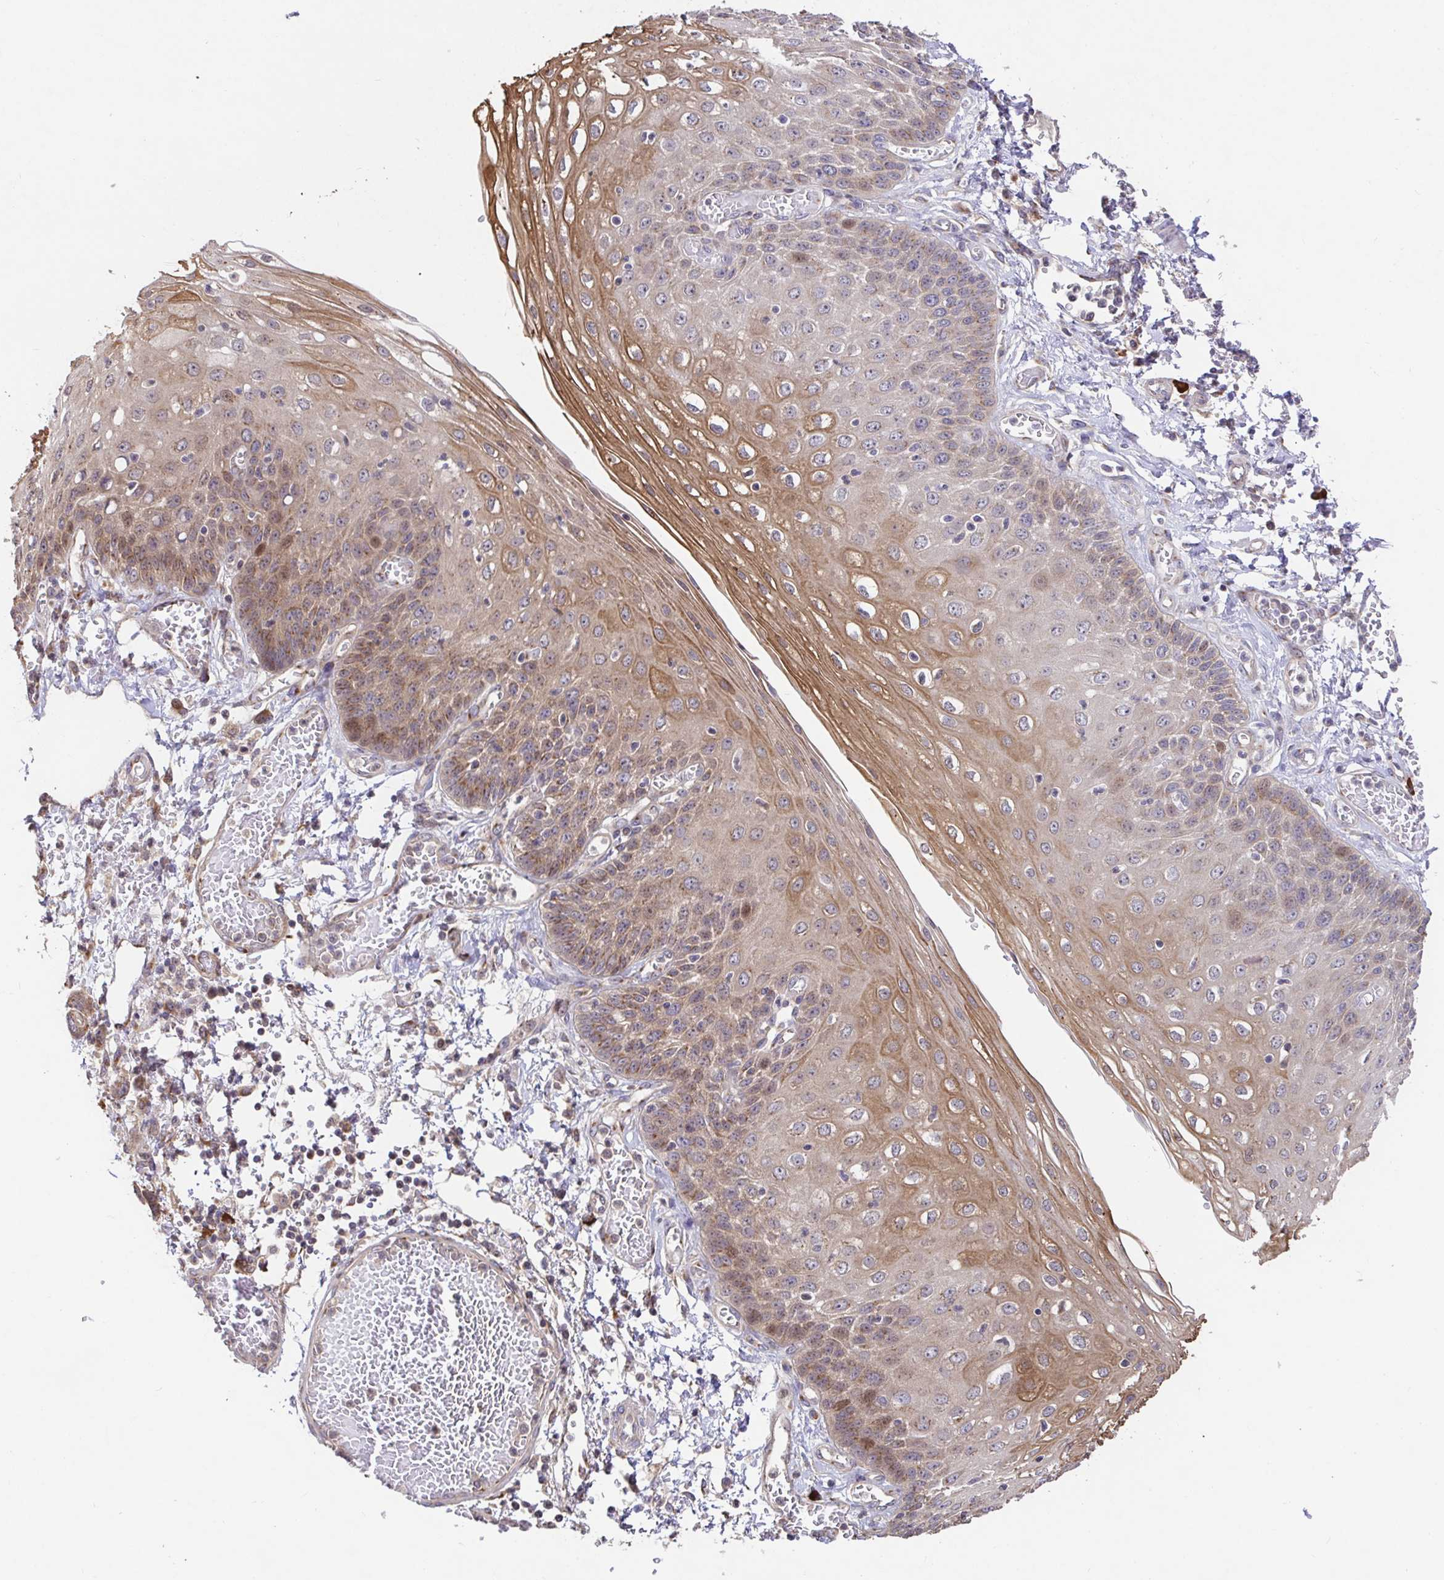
{"staining": {"intensity": "moderate", "quantity": "25%-75%", "location": "cytoplasmic/membranous,nuclear"}, "tissue": "esophagus", "cell_type": "Squamous epithelial cells", "image_type": "normal", "snomed": [{"axis": "morphology", "description": "Normal tissue, NOS"}, {"axis": "morphology", "description": "Adenocarcinoma, NOS"}, {"axis": "topography", "description": "Esophagus"}], "caption": "Human esophagus stained for a protein (brown) reveals moderate cytoplasmic/membranous,nuclear positive expression in about 25%-75% of squamous epithelial cells.", "gene": "ELP1", "patient": {"sex": "male", "age": 81}}